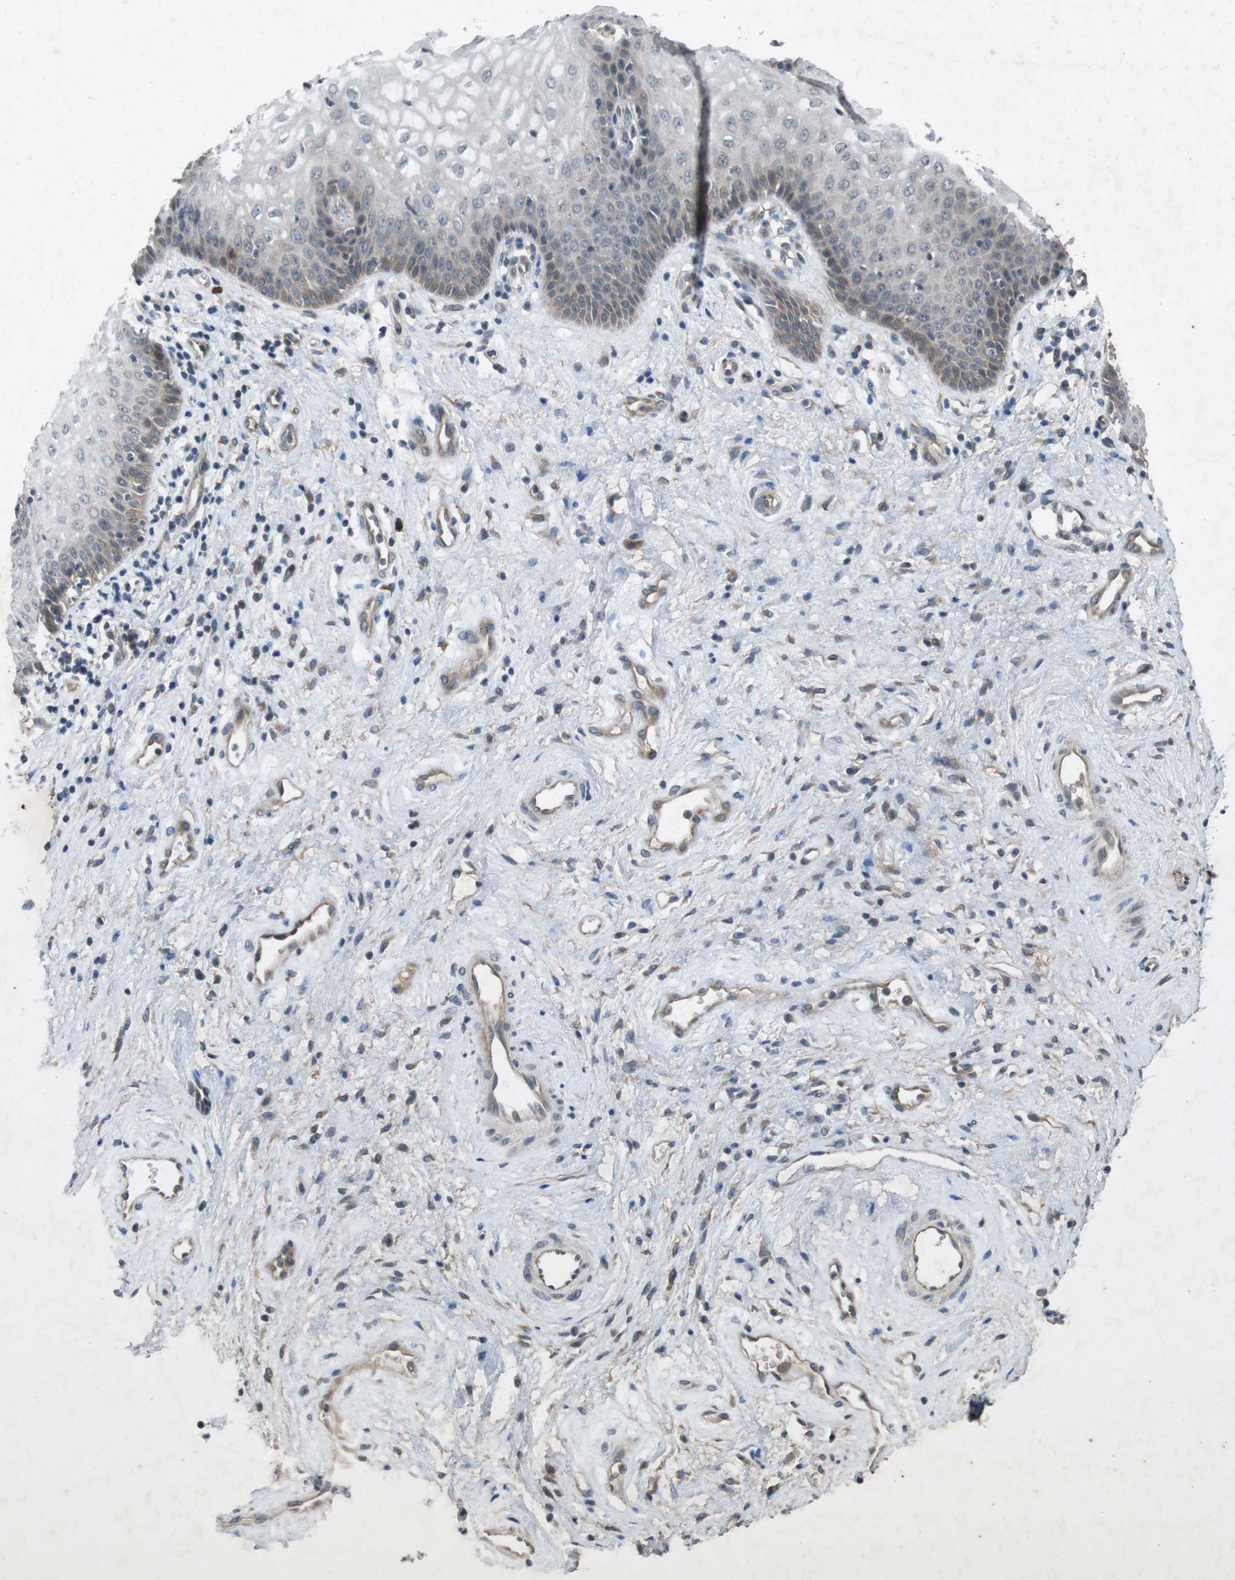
{"staining": {"intensity": "weak", "quantity": "<25%", "location": "cytoplasmic/membranous"}, "tissue": "vagina", "cell_type": "Squamous epithelial cells", "image_type": "normal", "snomed": [{"axis": "morphology", "description": "Normal tissue, NOS"}, {"axis": "topography", "description": "Vagina"}], "caption": "The IHC histopathology image has no significant staining in squamous epithelial cells of vagina.", "gene": "FLCN", "patient": {"sex": "female", "age": 34}}